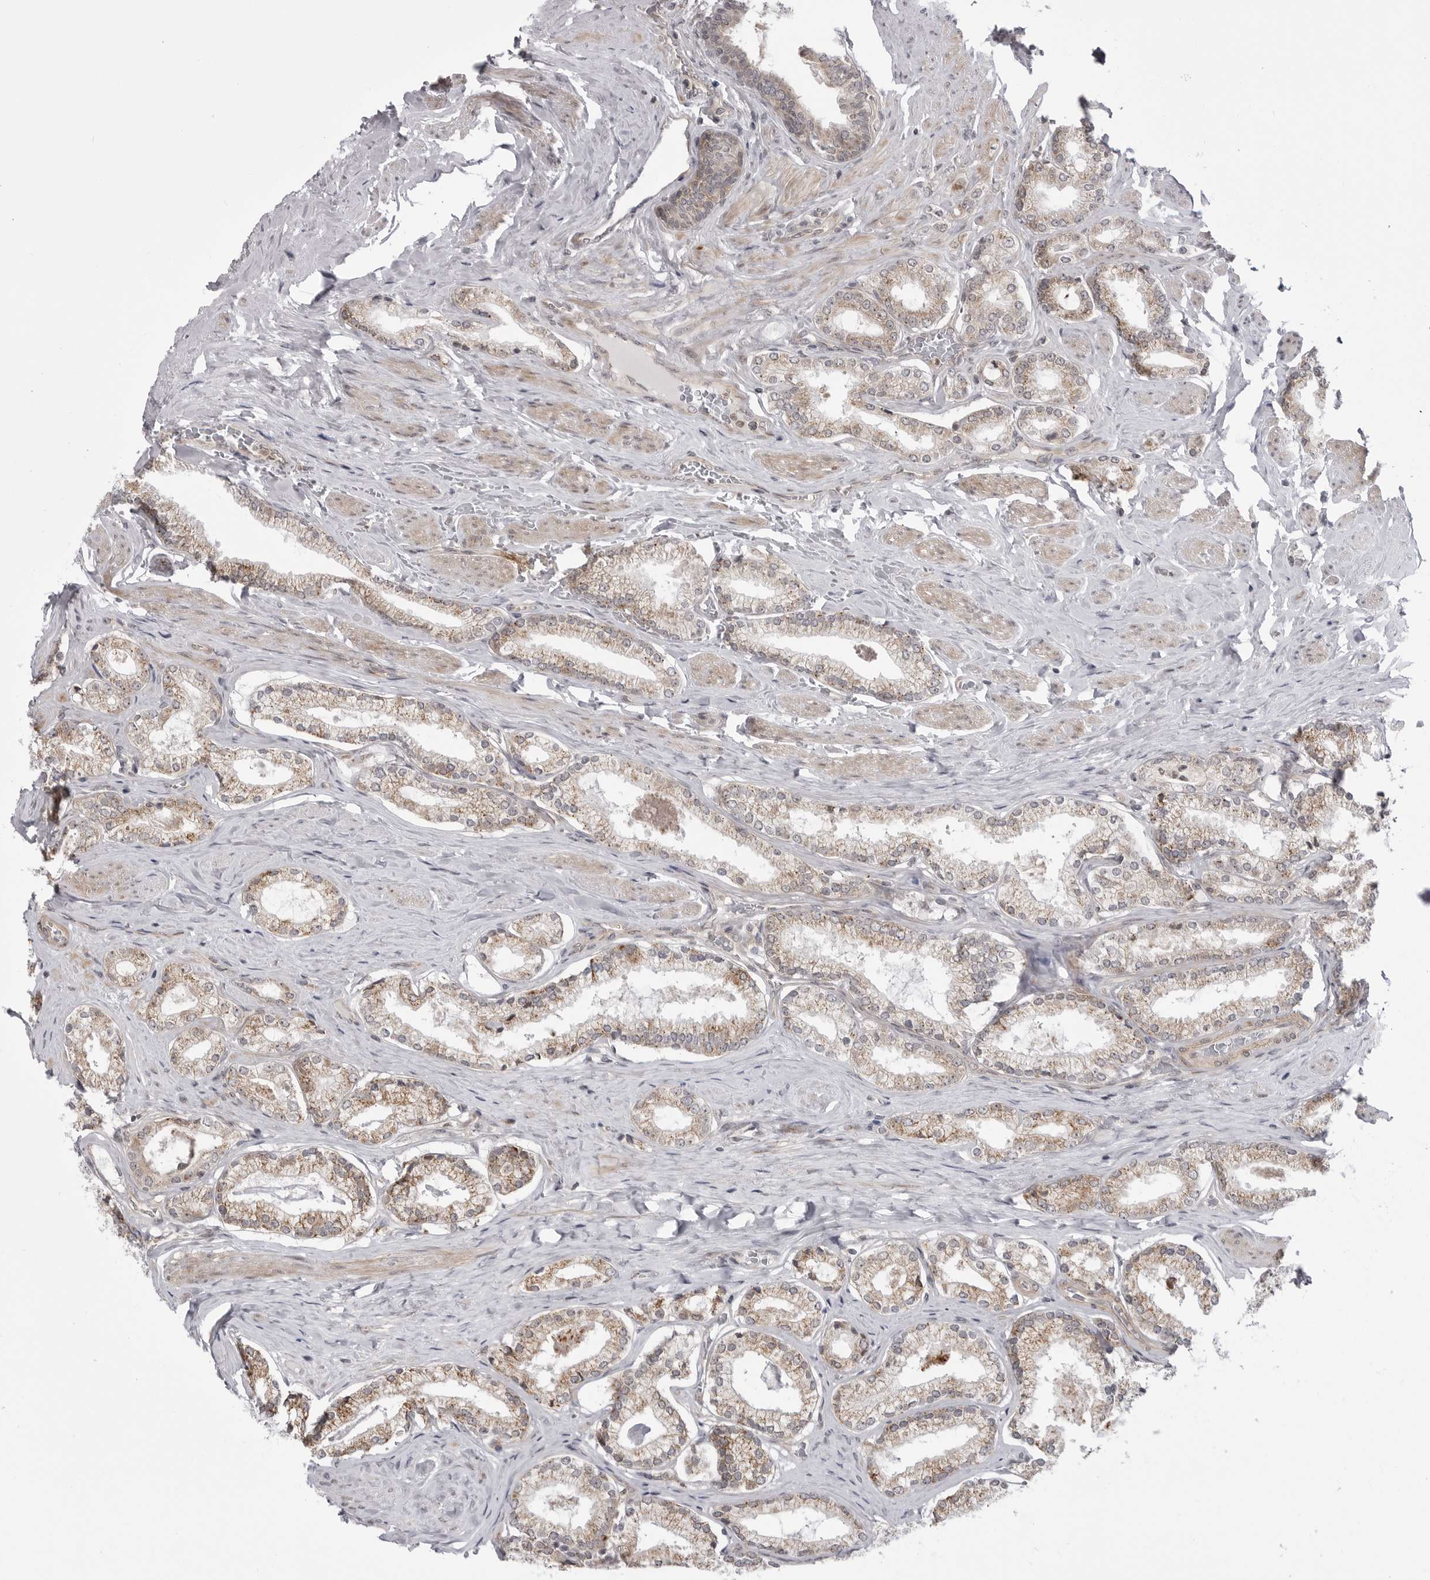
{"staining": {"intensity": "weak", "quantity": ">75%", "location": "cytoplasmic/membranous"}, "tissue": "prostate cancer", "cell_type": "Tumor cells", "image_type": "cancer", "snomed": [{"axis": "morphology", "description": "Adenocarcinoma, Low grade"}, {"axis": "topography", "description": "Prostate"}], "caption": "Brown immunohistochemical staining in human adenocarcinoma (low-grade) (prostate) exhibits weak cytoplasmic/membranous positivity in approximately >75% of tumor cells. (DAB = brown stain, brightfield microscopy at high magnification).", "gene": "CCDC18", "patient": {"sex": "male", "age": 71}}